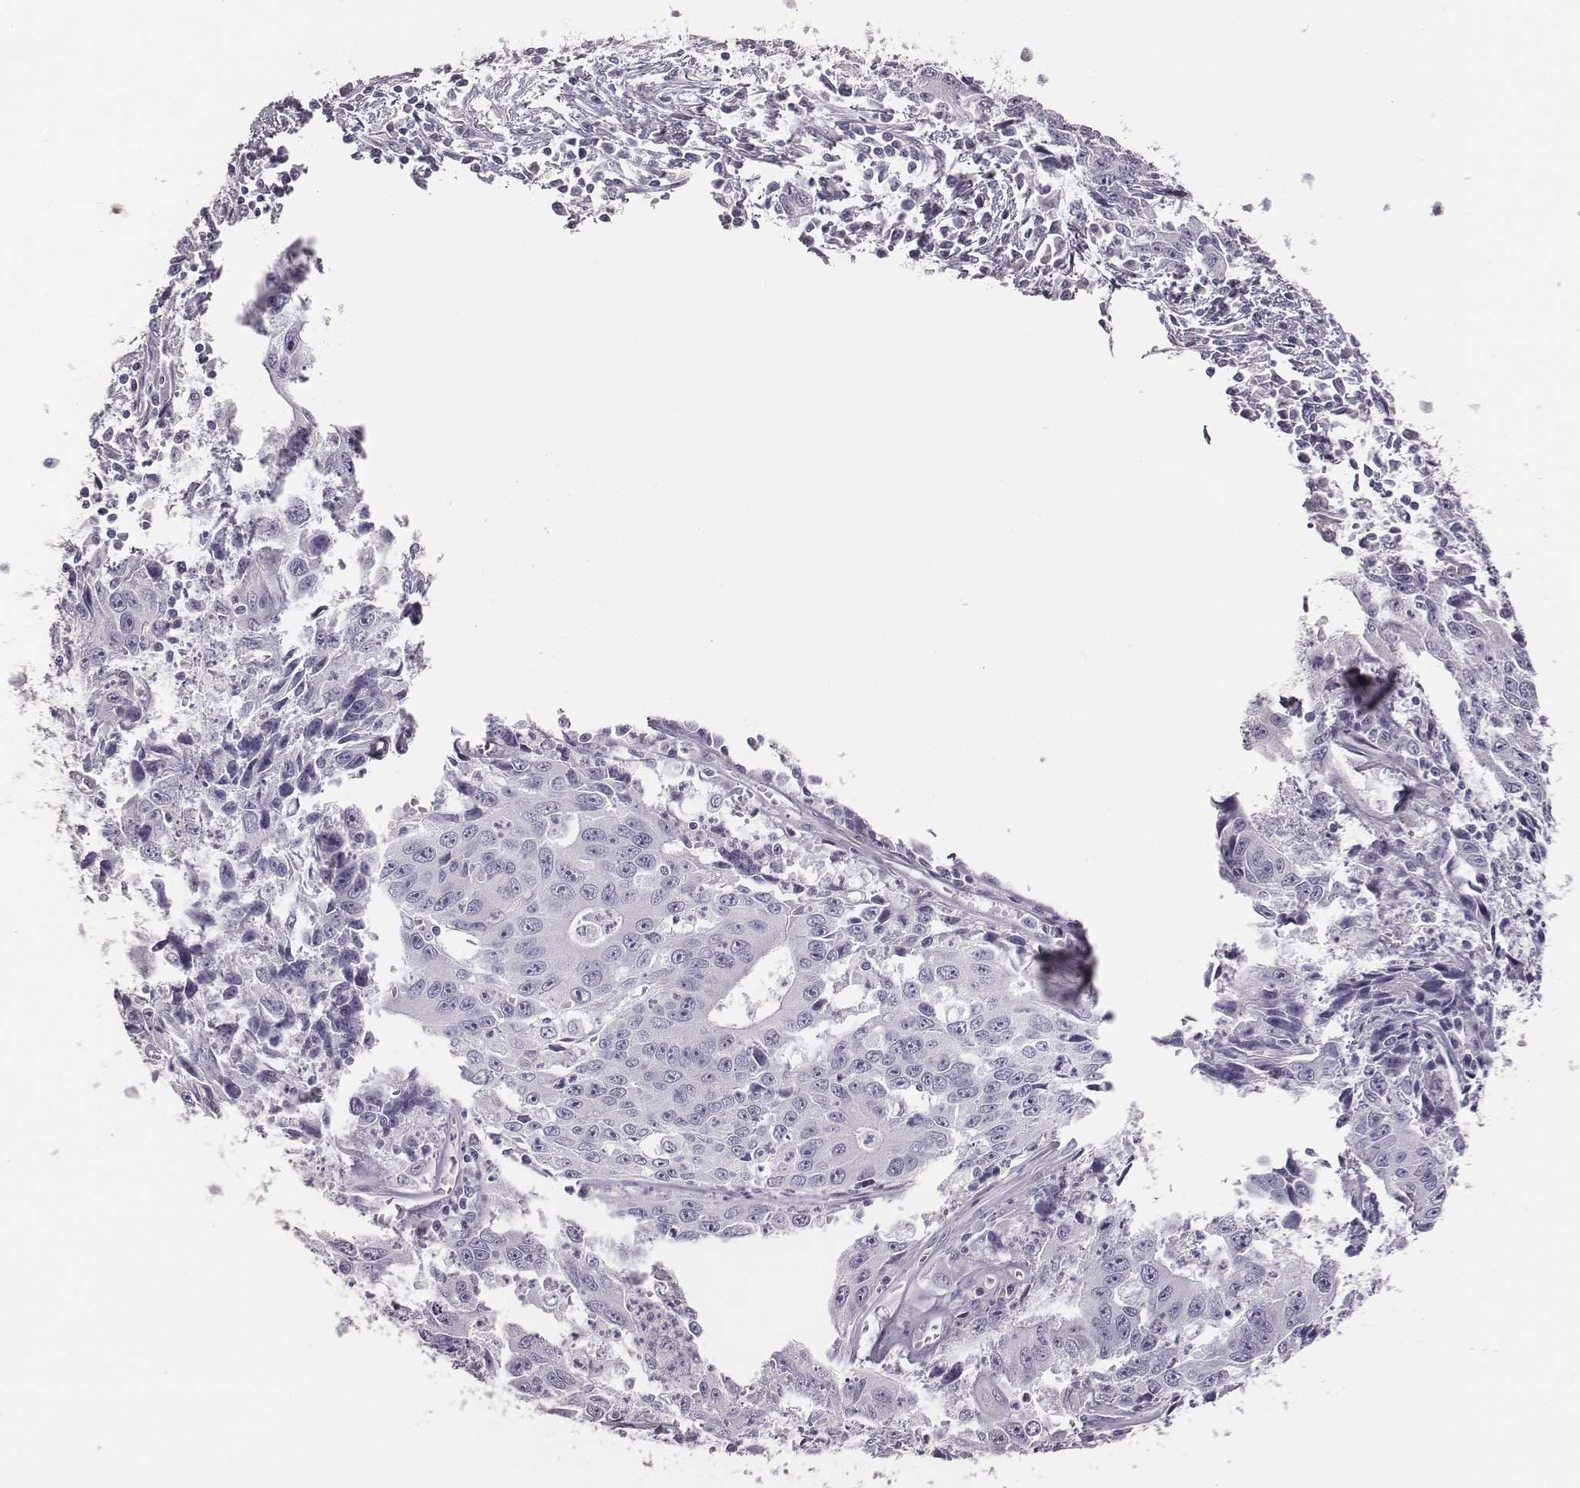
{"staining": {"intensity": "negative", "quantity": "none", "location": "none"}, "tissue": "liver cancer", "cell_type": "Tumor cells", "image_type": "cancer", "snomed": [{"axis": "morphology", "description": "Cholangiocarcinoma"}, {"axis": "topography", "description": "Liver"}], "caption": "IHC photomicrograph of neoplastic tissue: cholangiocarcinoma (liver) stained with DAB (3,3'-diaminobenzidine) exhibits no significant protein positivity in tumor cells.", "gene": "GUCA1A", "patient": {"sex": "male", "age": 65}}